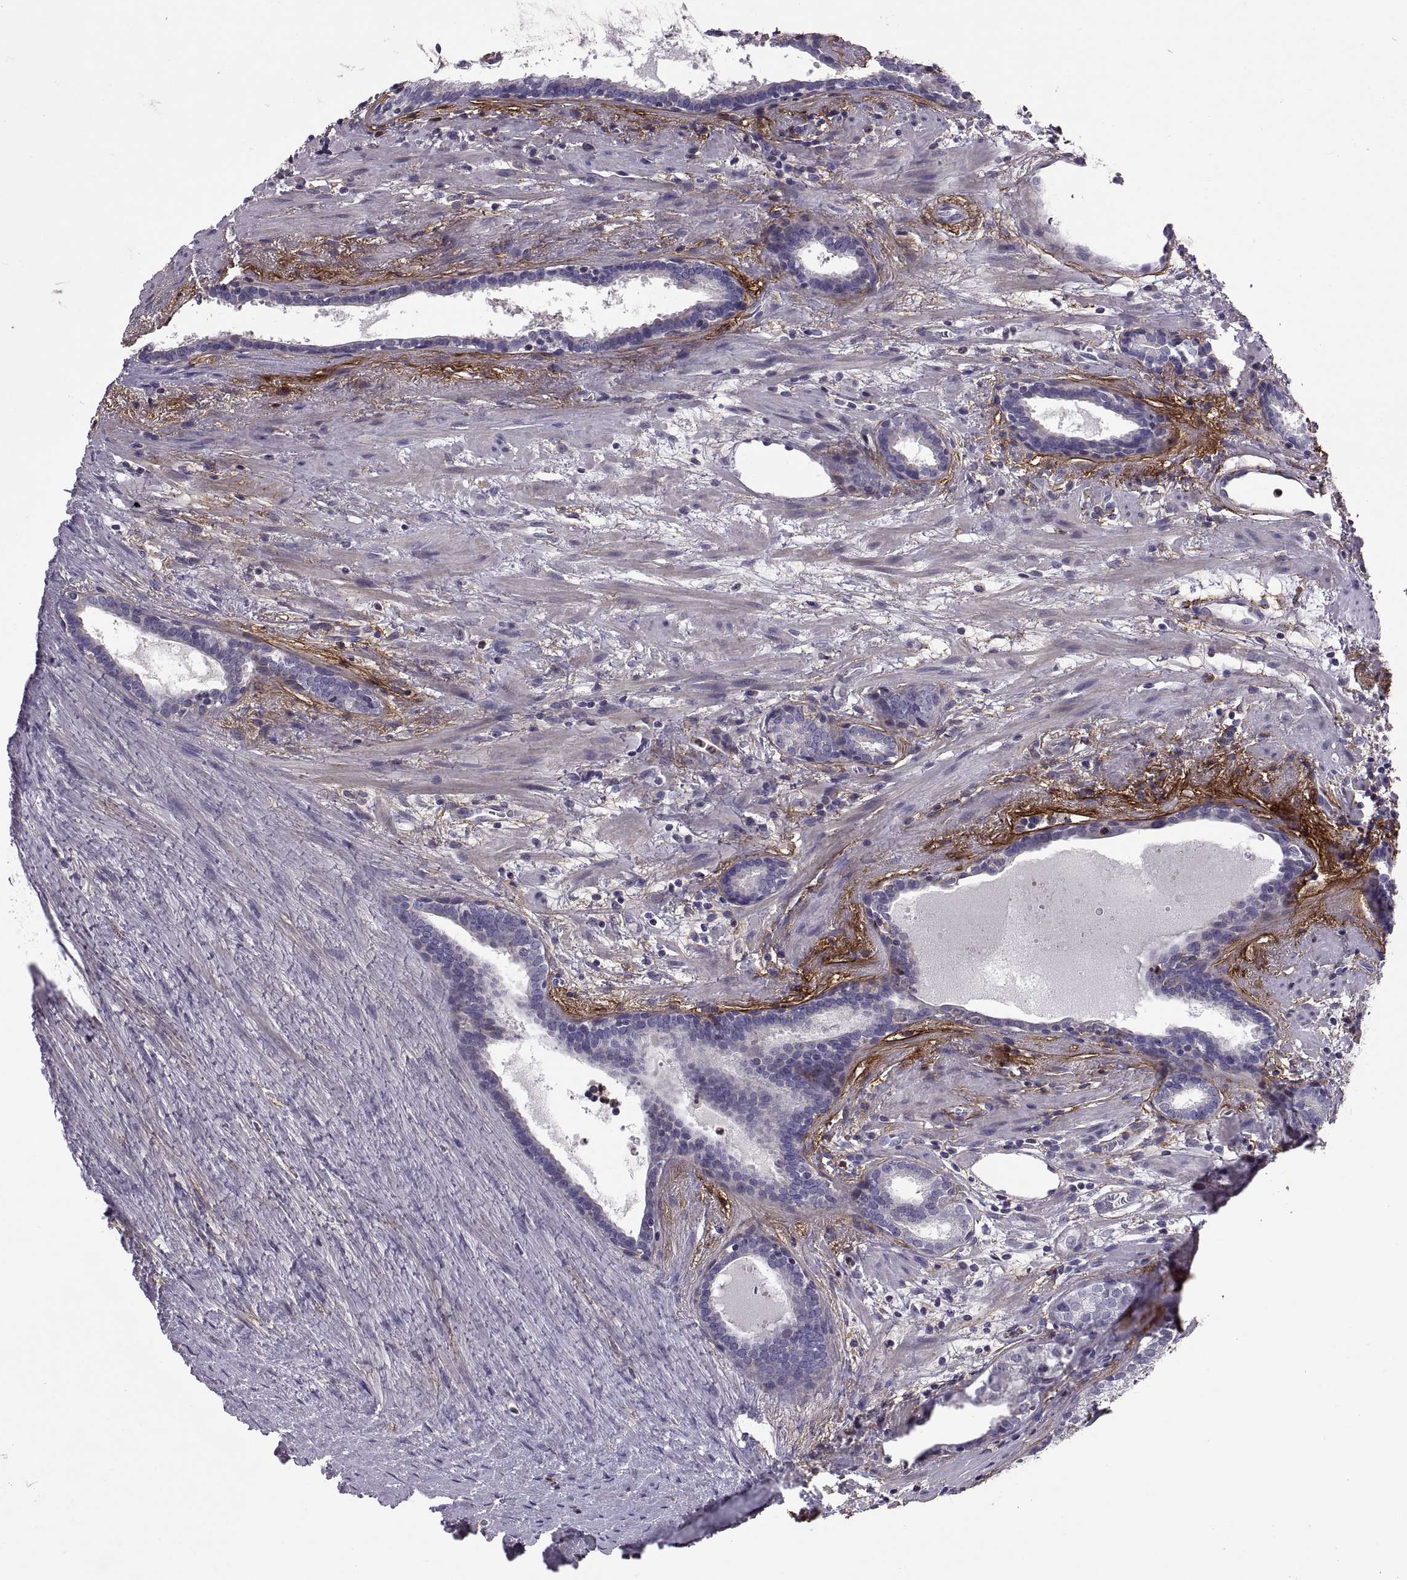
{"staining": {"intensity": "negative", "quantity": "none", "location": "none"}, "tissue": "prostate cancer", "cell_type": "Tumor cells", "image_type": "cancer", "snomed": [{"axis": "morphology", "description": "Adenocarcinoma, NOS"}, {"axis": "topography", "description": "Prostate"}], "caption": "Protein analysis of adenocarcinoma (prostate) shows no significant expression in tumor cells.", "gene": "EMILIN2", "patient": {"sex": "male", "age": 66}}